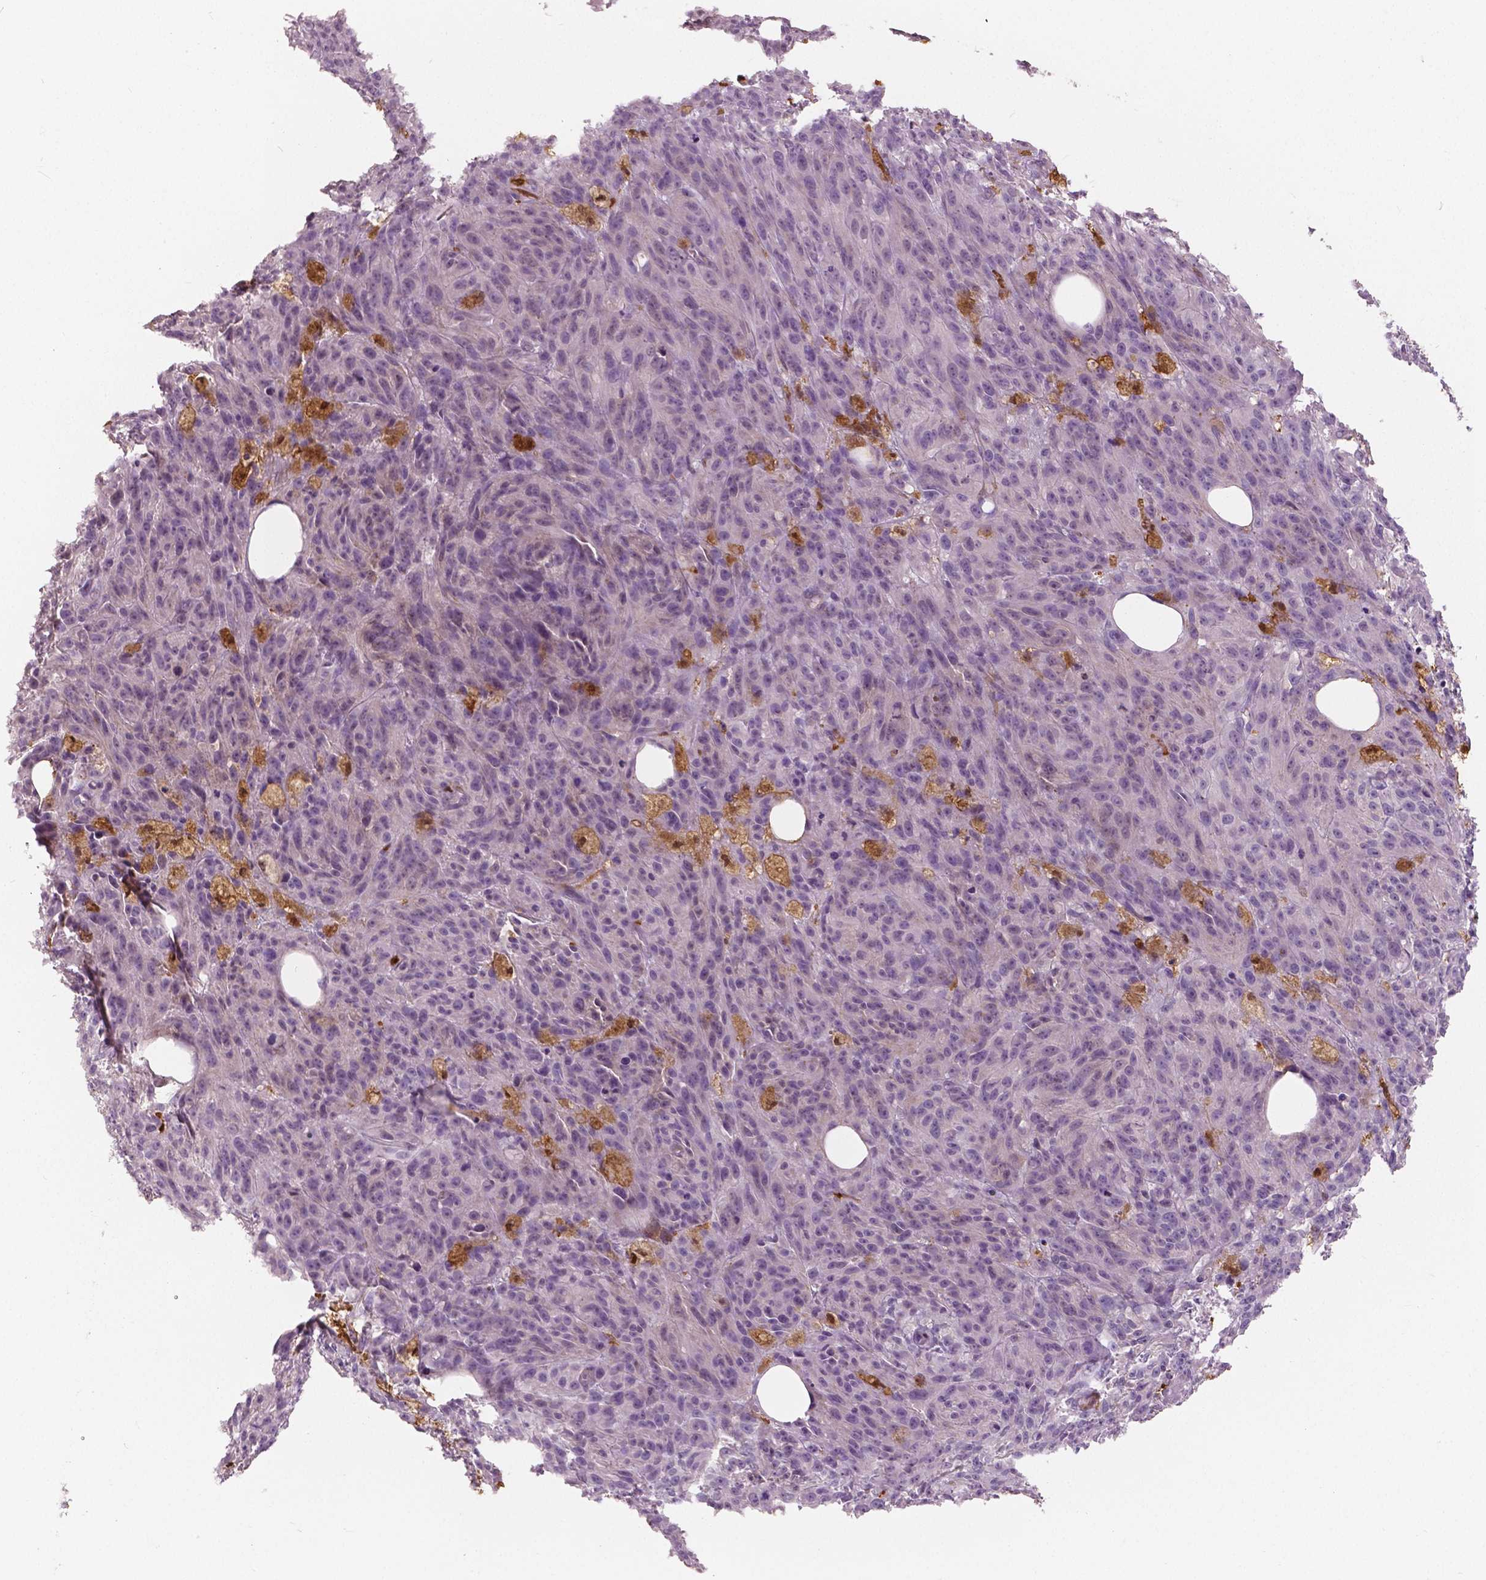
{"staining": {"intensity": "negative", "quantity": "none", "location": "none"}, "tissue": "melanoma", "cell_type": "Tumor cells", "image_type": "cancer", "snomed": [{"axis": "morphology", "description": "Malignant melanoma, NOS"}, {"axis": "topography", "description": "Skin"}], "caption": "This is a photomicrograph of immunohistochemistry (IHC) staining of malignant melanoma, which shows no staining in tumor cells. The staining is performed using DAB (3,3'-diaminobenzidine) brown chromogen with nuclei counter-stained in using hematoxylin.", "gene": "S100A4", "patient": {"sex": "female", "age": 34}}